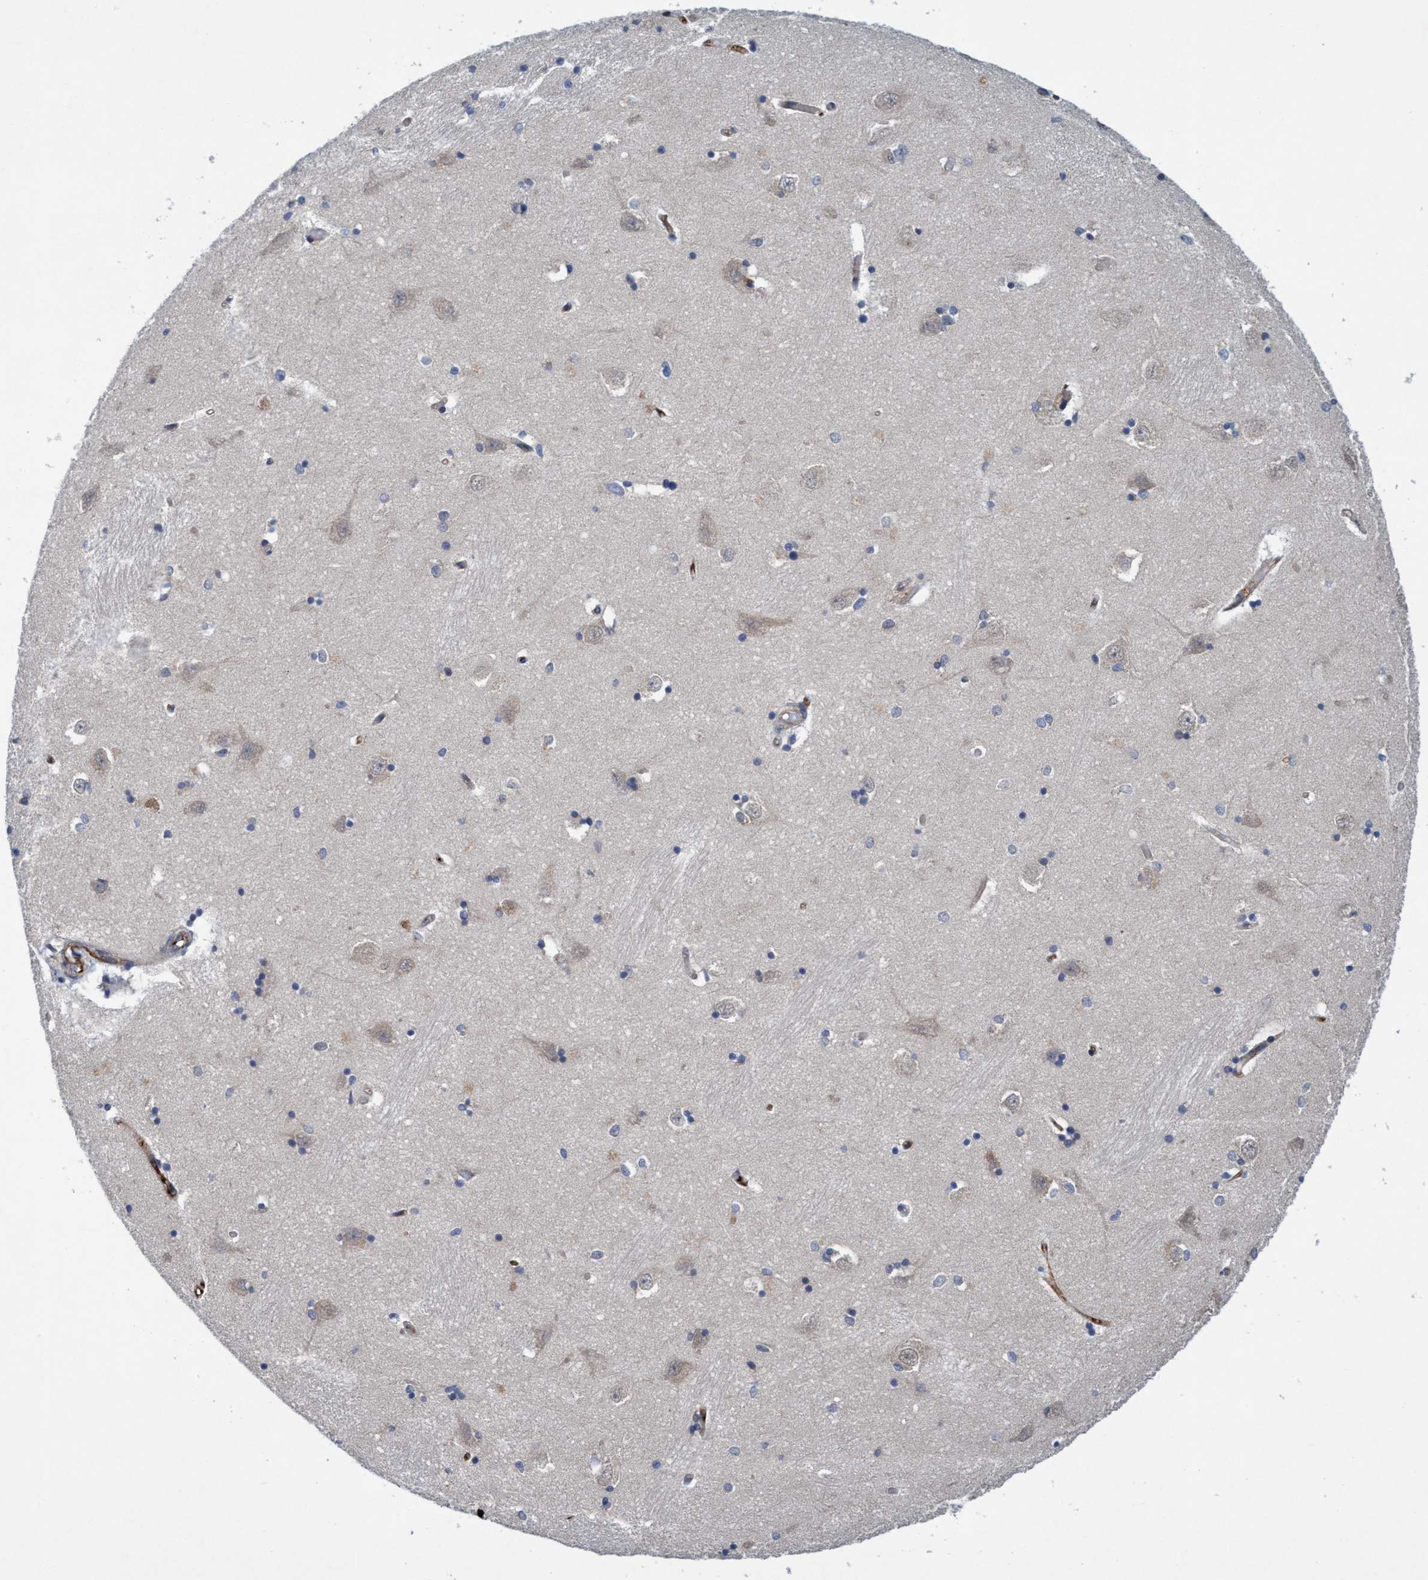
{"staining": {"intensity": "weak", "quantity": "<25%", "location": "cytoplasmic/membranous"}, "tissue": "hippocampus", "cell_type": "Glial cells", "image_type": "normal", "snomed": [{"axis": "morphology", "description": "Normal tissue, NOS"}, {"axis": "topography", "description": "Hippocampus"}], "caption": "This is a photomicrograph of IHC staining of benign hippocampus, which shows no expression in glial cells.", "gene": "TRIM65", "patient": {"sex": "male", "age": 45}}